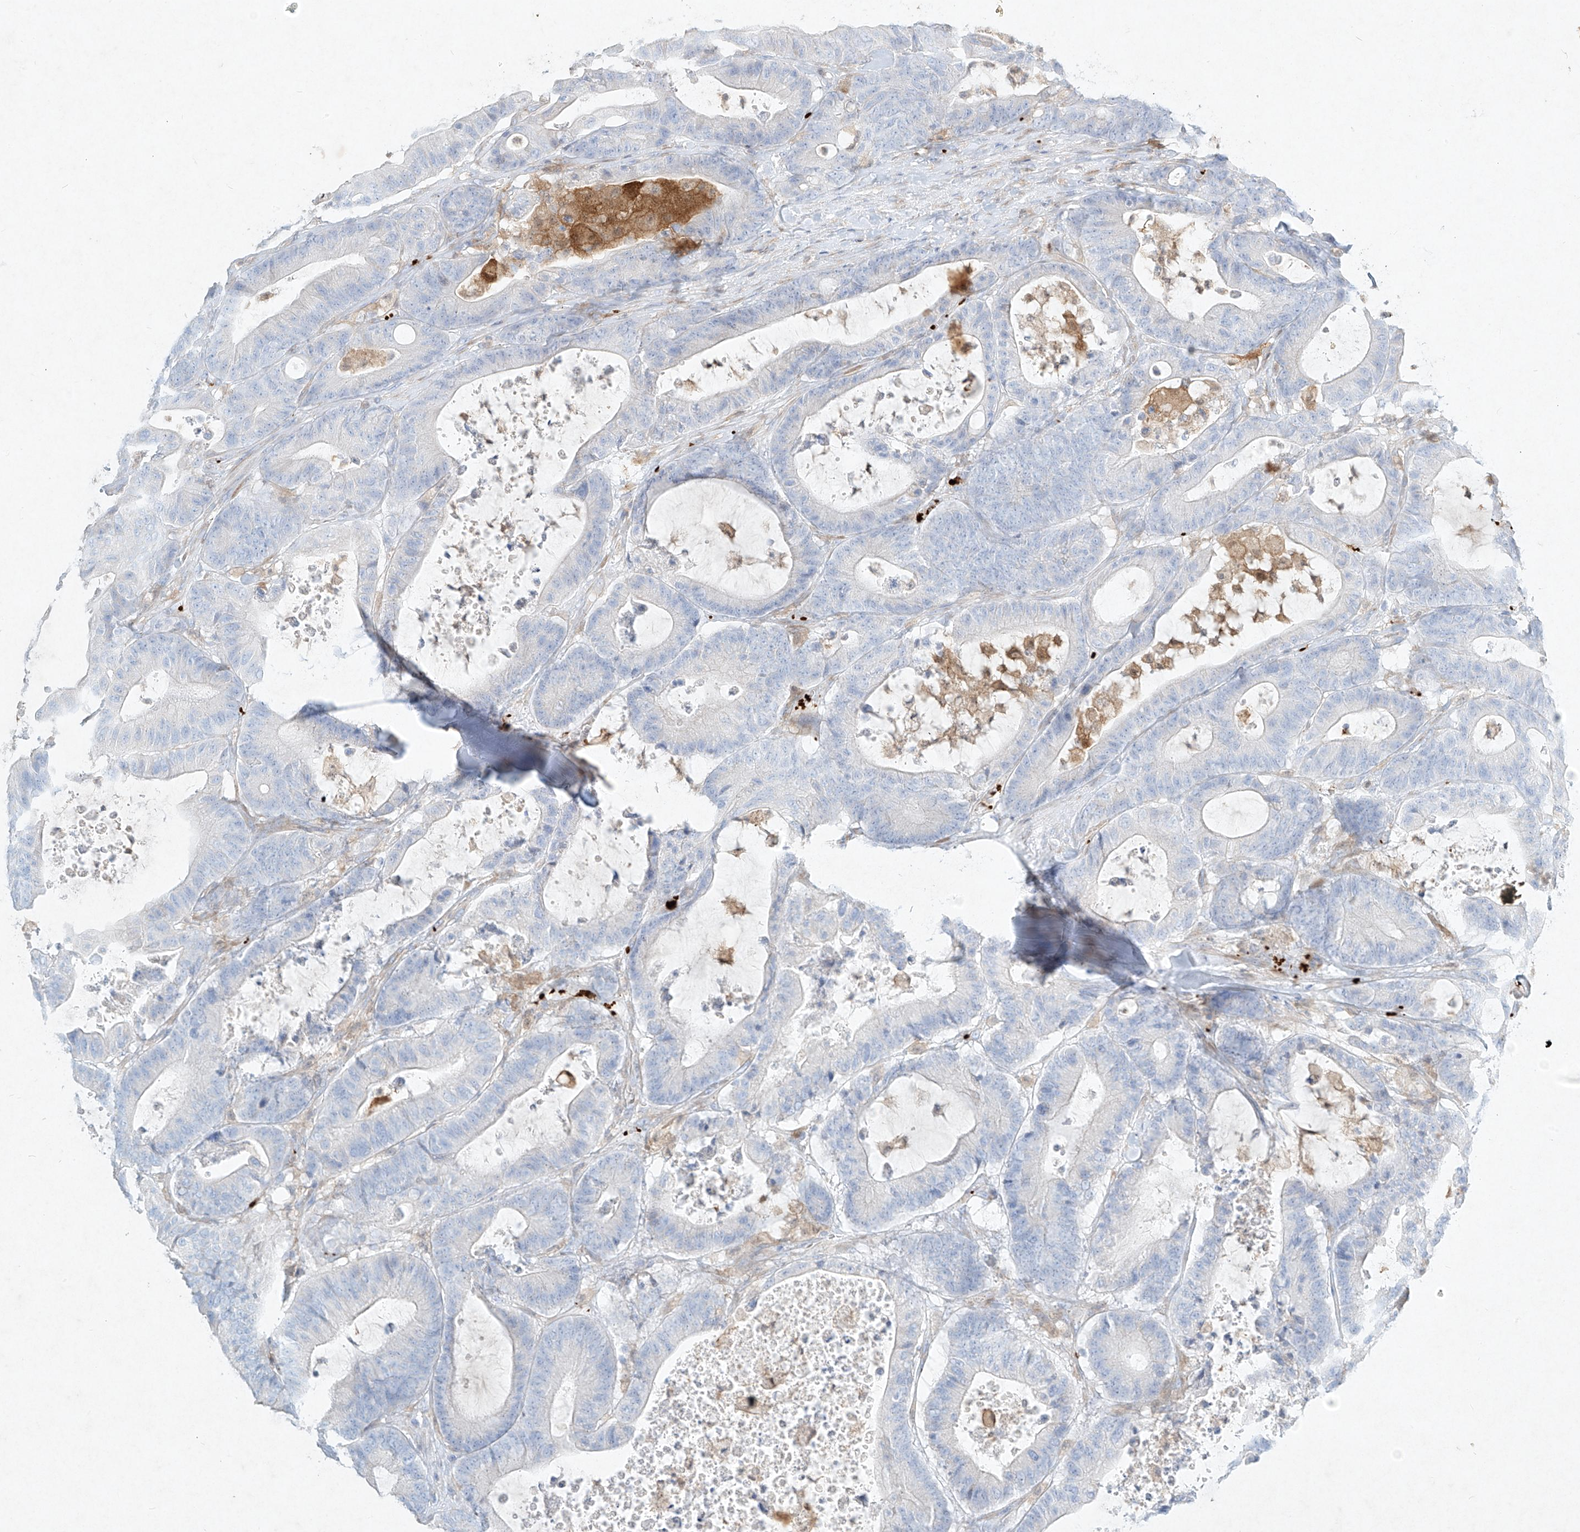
{"staining": {"intensity": "negative", "quantity": "none", "location": "none"}, "tissue": "colorectal cancer", "cell_type": "Tumor cells", "image_type": "cancer", "snomed": [{"axis": "morphology", "description": "Adenocarcinoma, NOS"}, {"axis": "topography", "description": "Colon"}], "caption": "This is an immunohistochemistry (IHC) photomicrograph of colorectal adenocarcinoma. There is no positivity in tumor cells.", "gene": "PLEK", "patient": {"sex": "female", "age": 84}}